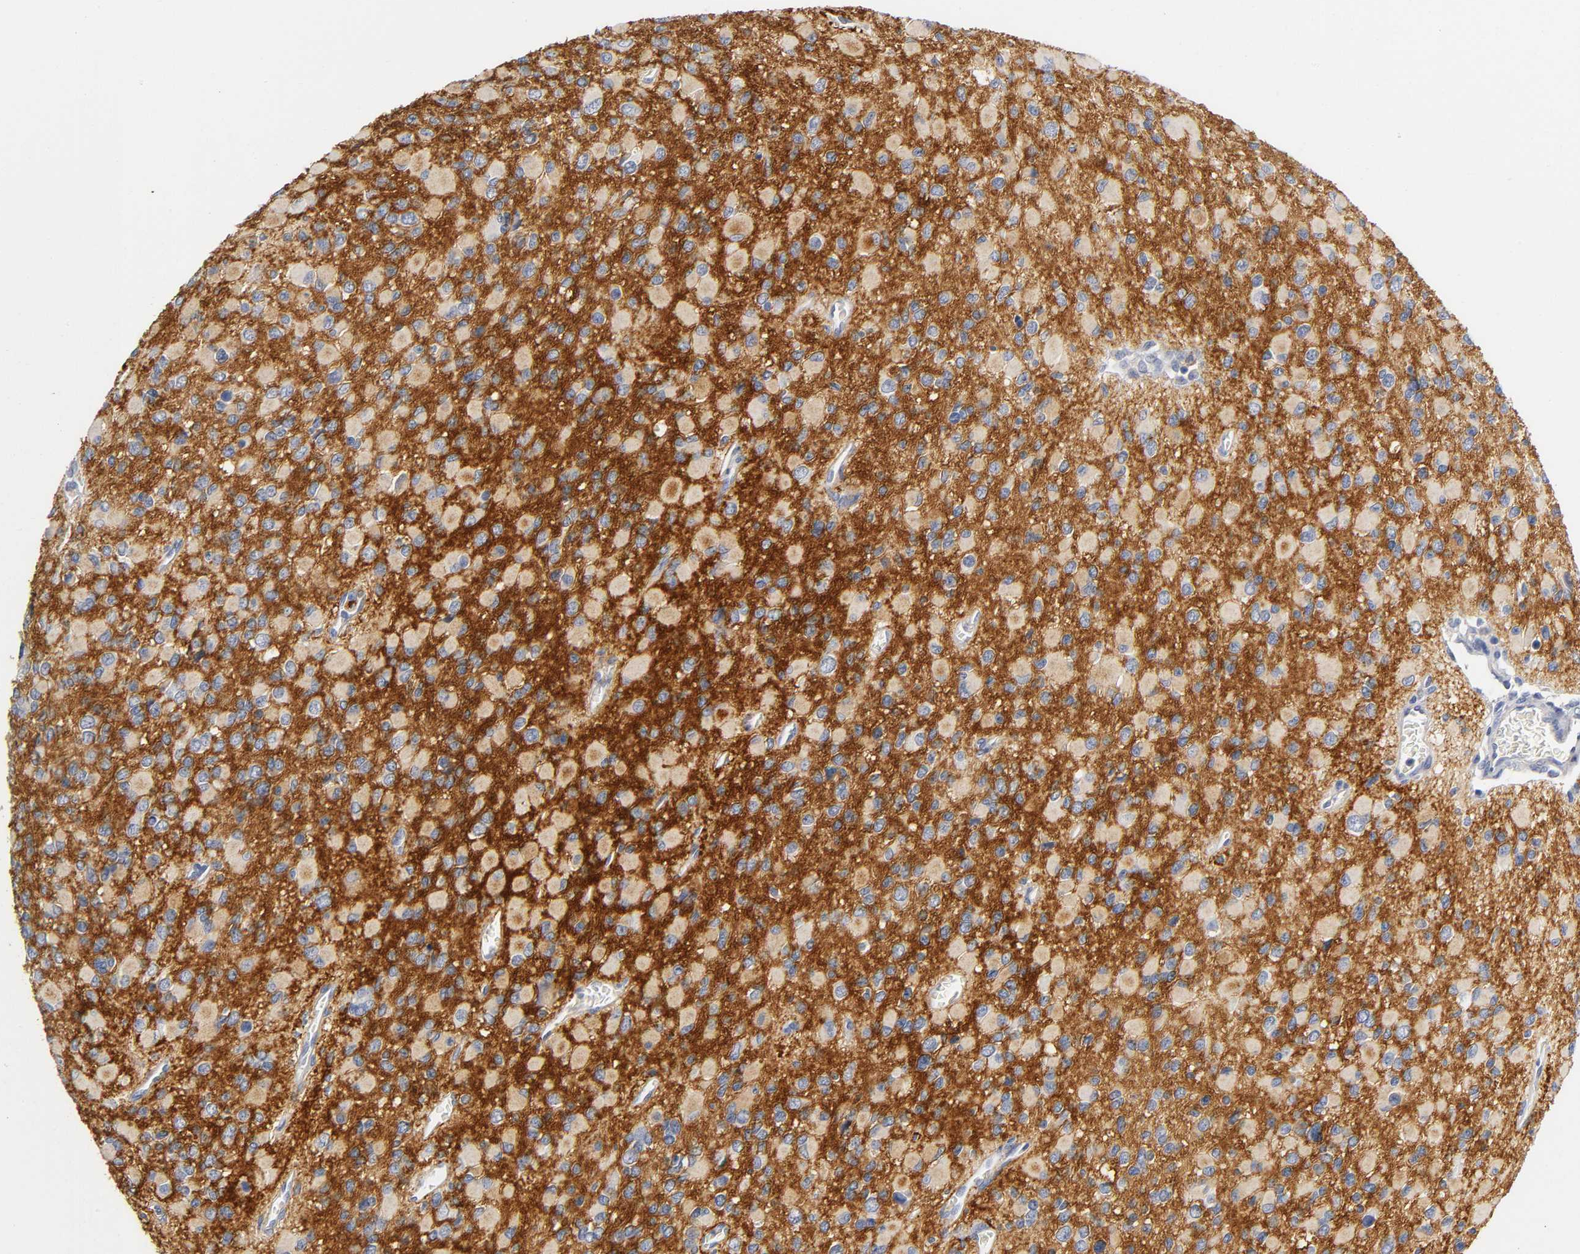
{"staining": {"intensity": "moderate", "quantity": ">75%", "location": "cytoplasmic/membranous"}, "tissue": "glioma", "cell_type": "Tumor cells", "image_type": "cancer", "snomed": [{"axis": "morphology", "description": "Glioma, malignant, Low grade"}, {"axis": "topography", "description": "Brain"}], "caption": "Glioma stained for a protein (brown) shows moderate cytoplasmic/membranous positive staining in approximately >75% of tumor cells.", "gene": "TNC", "patient": {"sex": "male", "age": 42}}